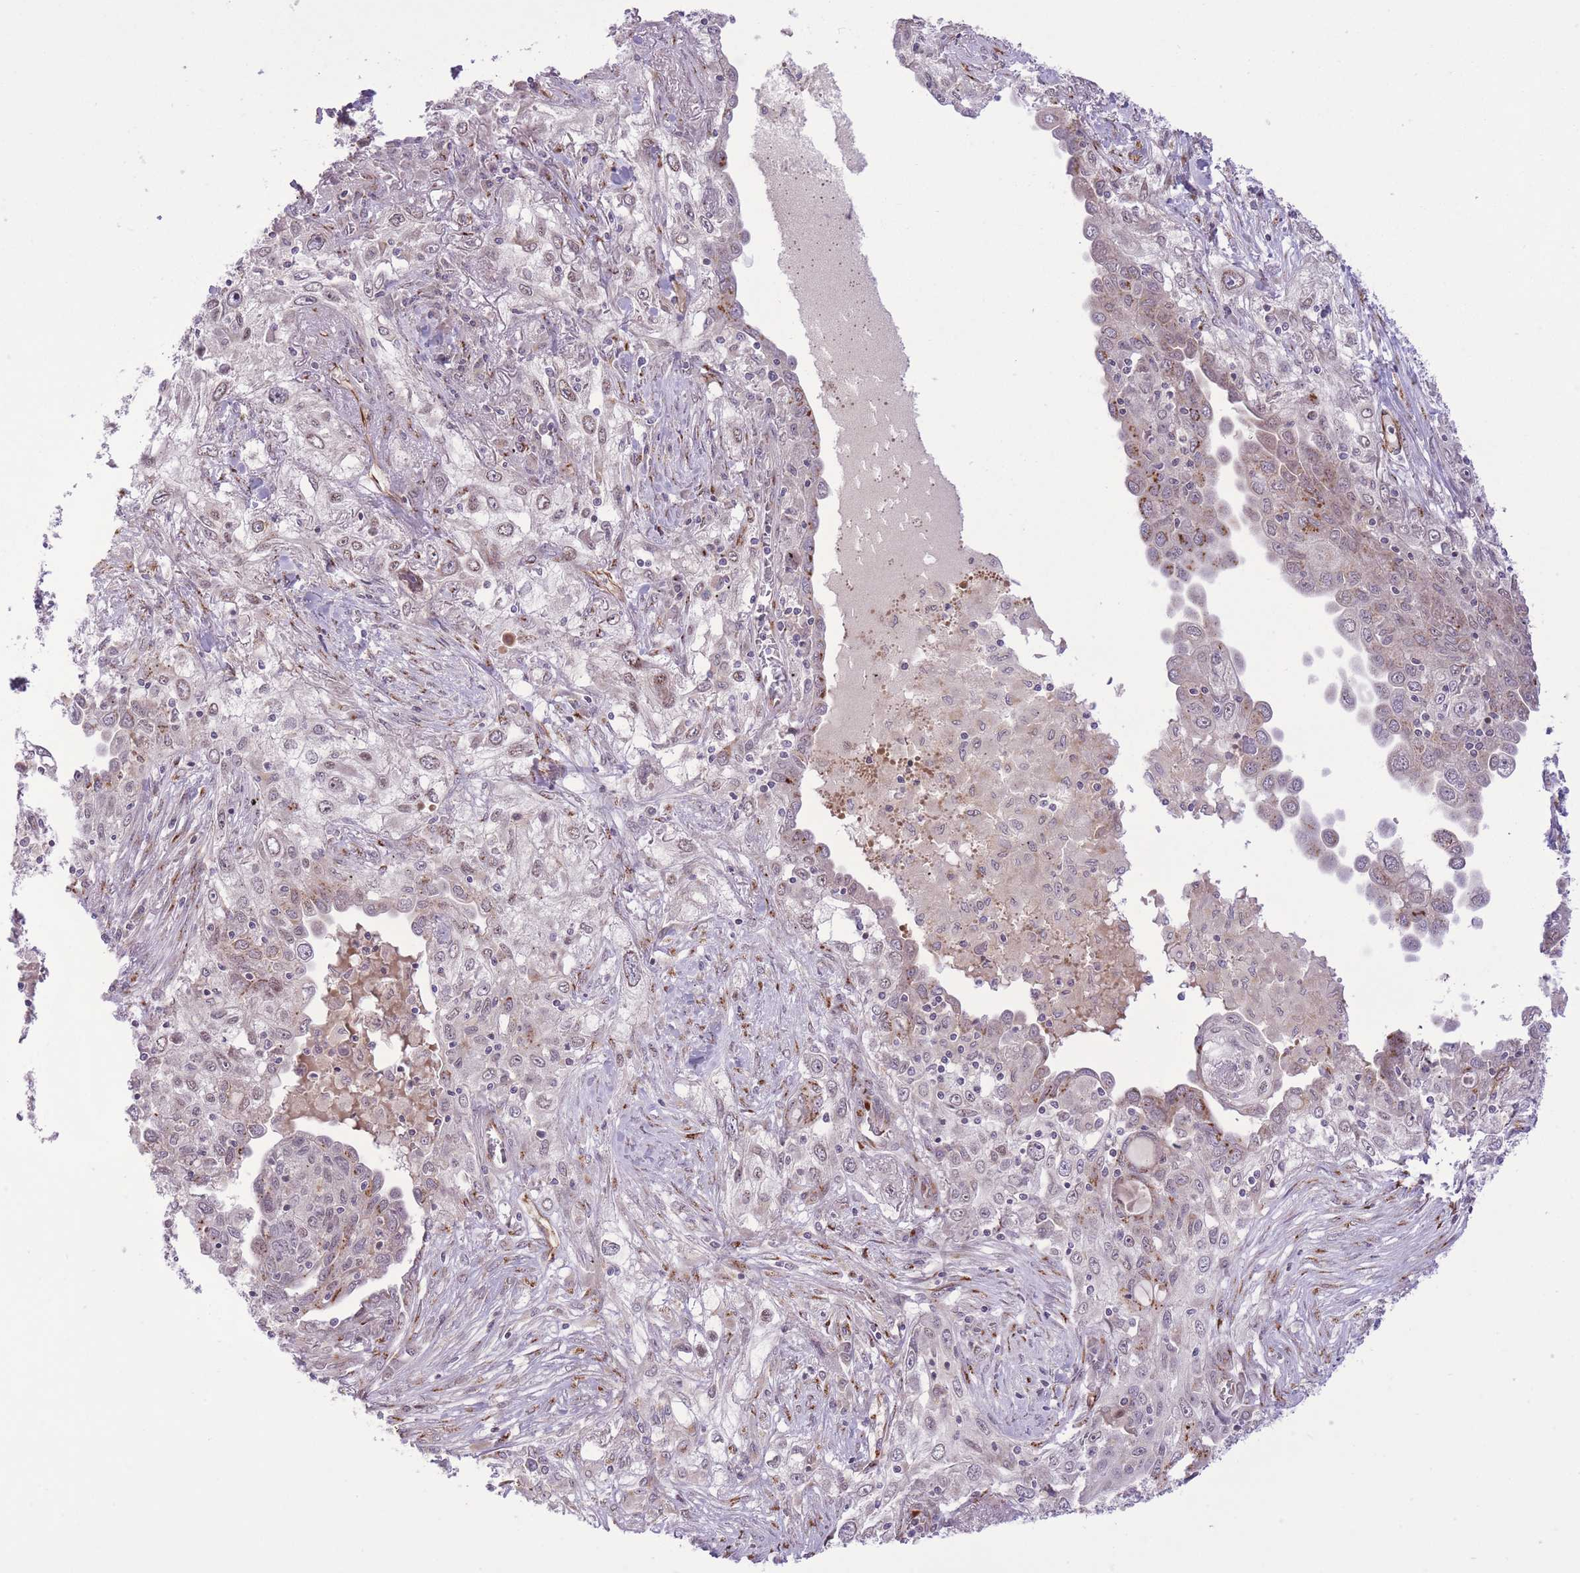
{"staining": {"intensity": "moderate", "quantity": "25%-75%", "location": "cytoplasmic/membranous"}, "tissue": "lung cancer", "cell_type": "Tumor cells", "image_type": "cancer", "snomed": [{"axis": "morphology", "description": "Squamous cell carcinoma, NOS"}, {"axis": "topography", "description": "Lung"}], "caption": "Protein staining of lung squamous cell carcinoma tissue demonstrates moderate cytoplasmic/membranous expression in about 25%-75% of tumor cells.", "gene": "ZBED5", "patient": {"sex": "female", "age": 69}}